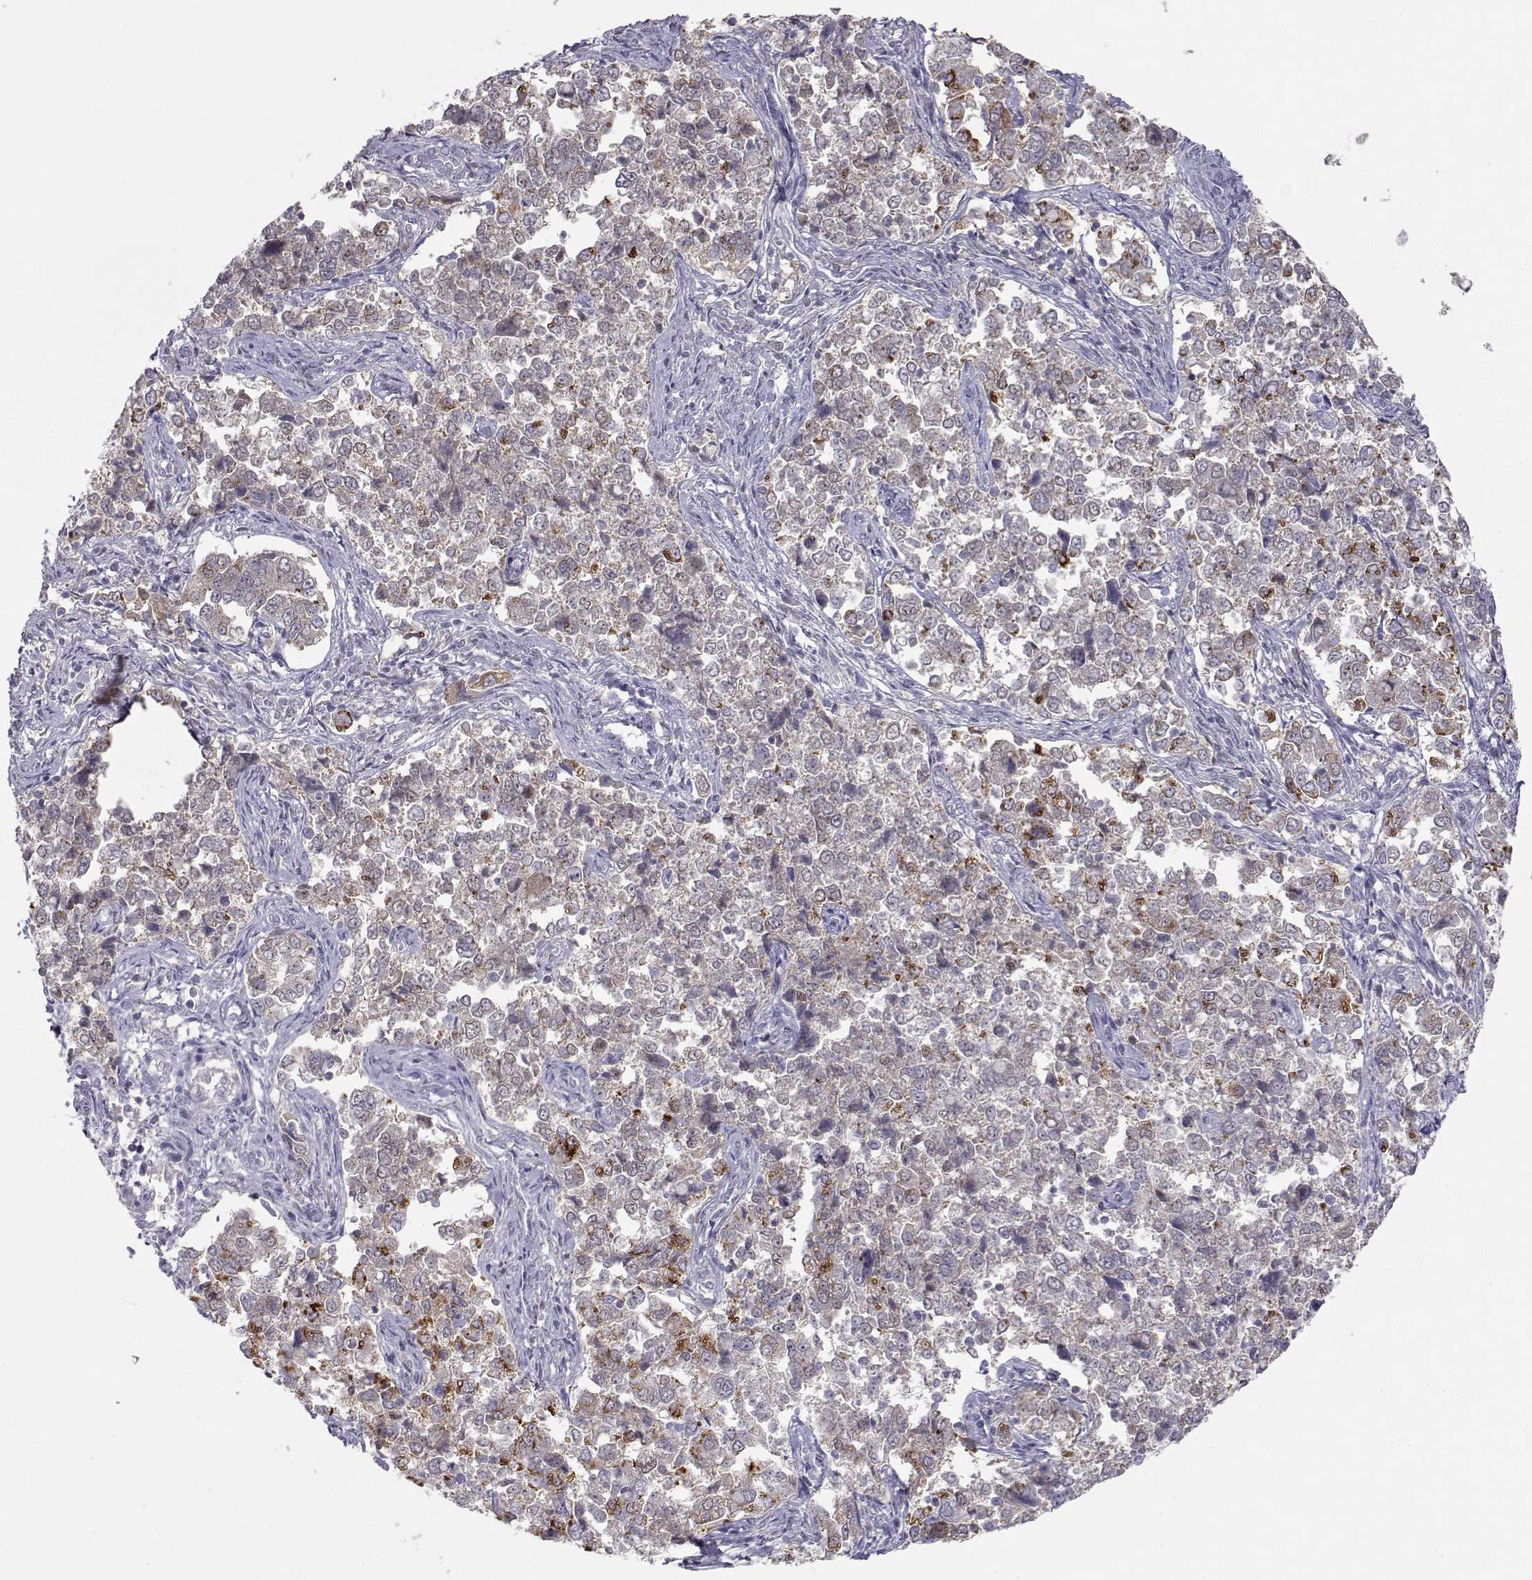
{"staining": {"intensity": "negative", "quantity": "none", "location": "none"}, "tissue": "endometrial cancer", "cell_type": "Tumor cells", "image_type": "cancer", "snomed": [{"axis": "morphology", "description": "Adenocarcinoma, NOS"}, {"axis": "topography", "description": "Endometrium"}], "caption": "A photomicrograph of endometrial adenocarcinoma stained for a protein reveals no brown staining in tumor cells.", "gene": "NPVF", "patient": {"sex": "female", "age": 43}}